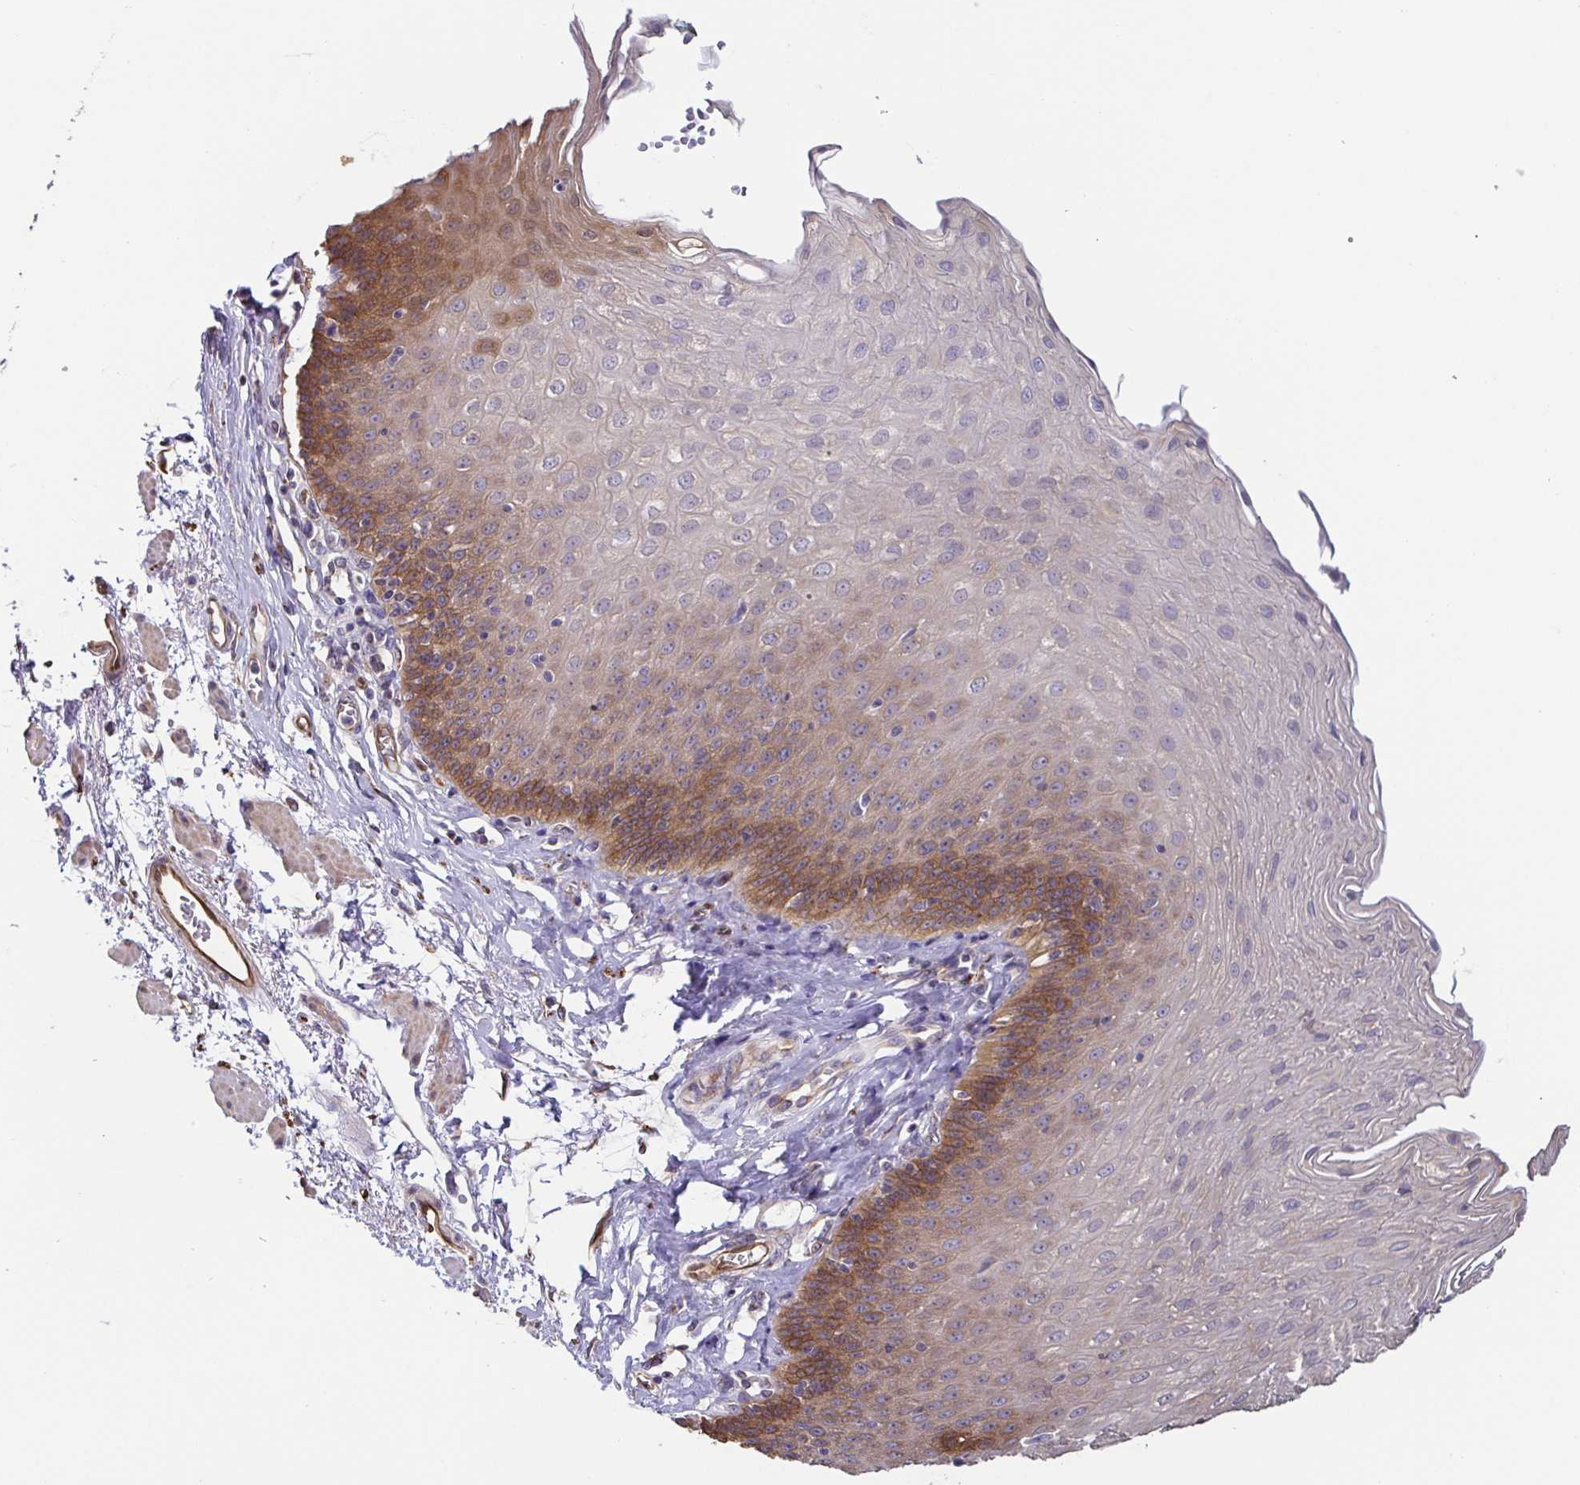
{"staining": {"intensity": "moderate", "quantity": "25%-75%", "location": "cytoplasmic/membranous"}, "tissue": "esophagus", "cell_type": "Squamous epithelial cells", "image_type": "normal", "snomed": [{"axis": "morphology", "description": "Normal tissue, NOS"}, {"axis": "topography", "description": "Esophagus"}], "caption": "Esophagus stained for a protein demonstrates moderate cytoplasmic/membranous positivity in squamous epithelial cells.", "gene": "EIF3D", "patient": {"sex": "female", "age": 81}}